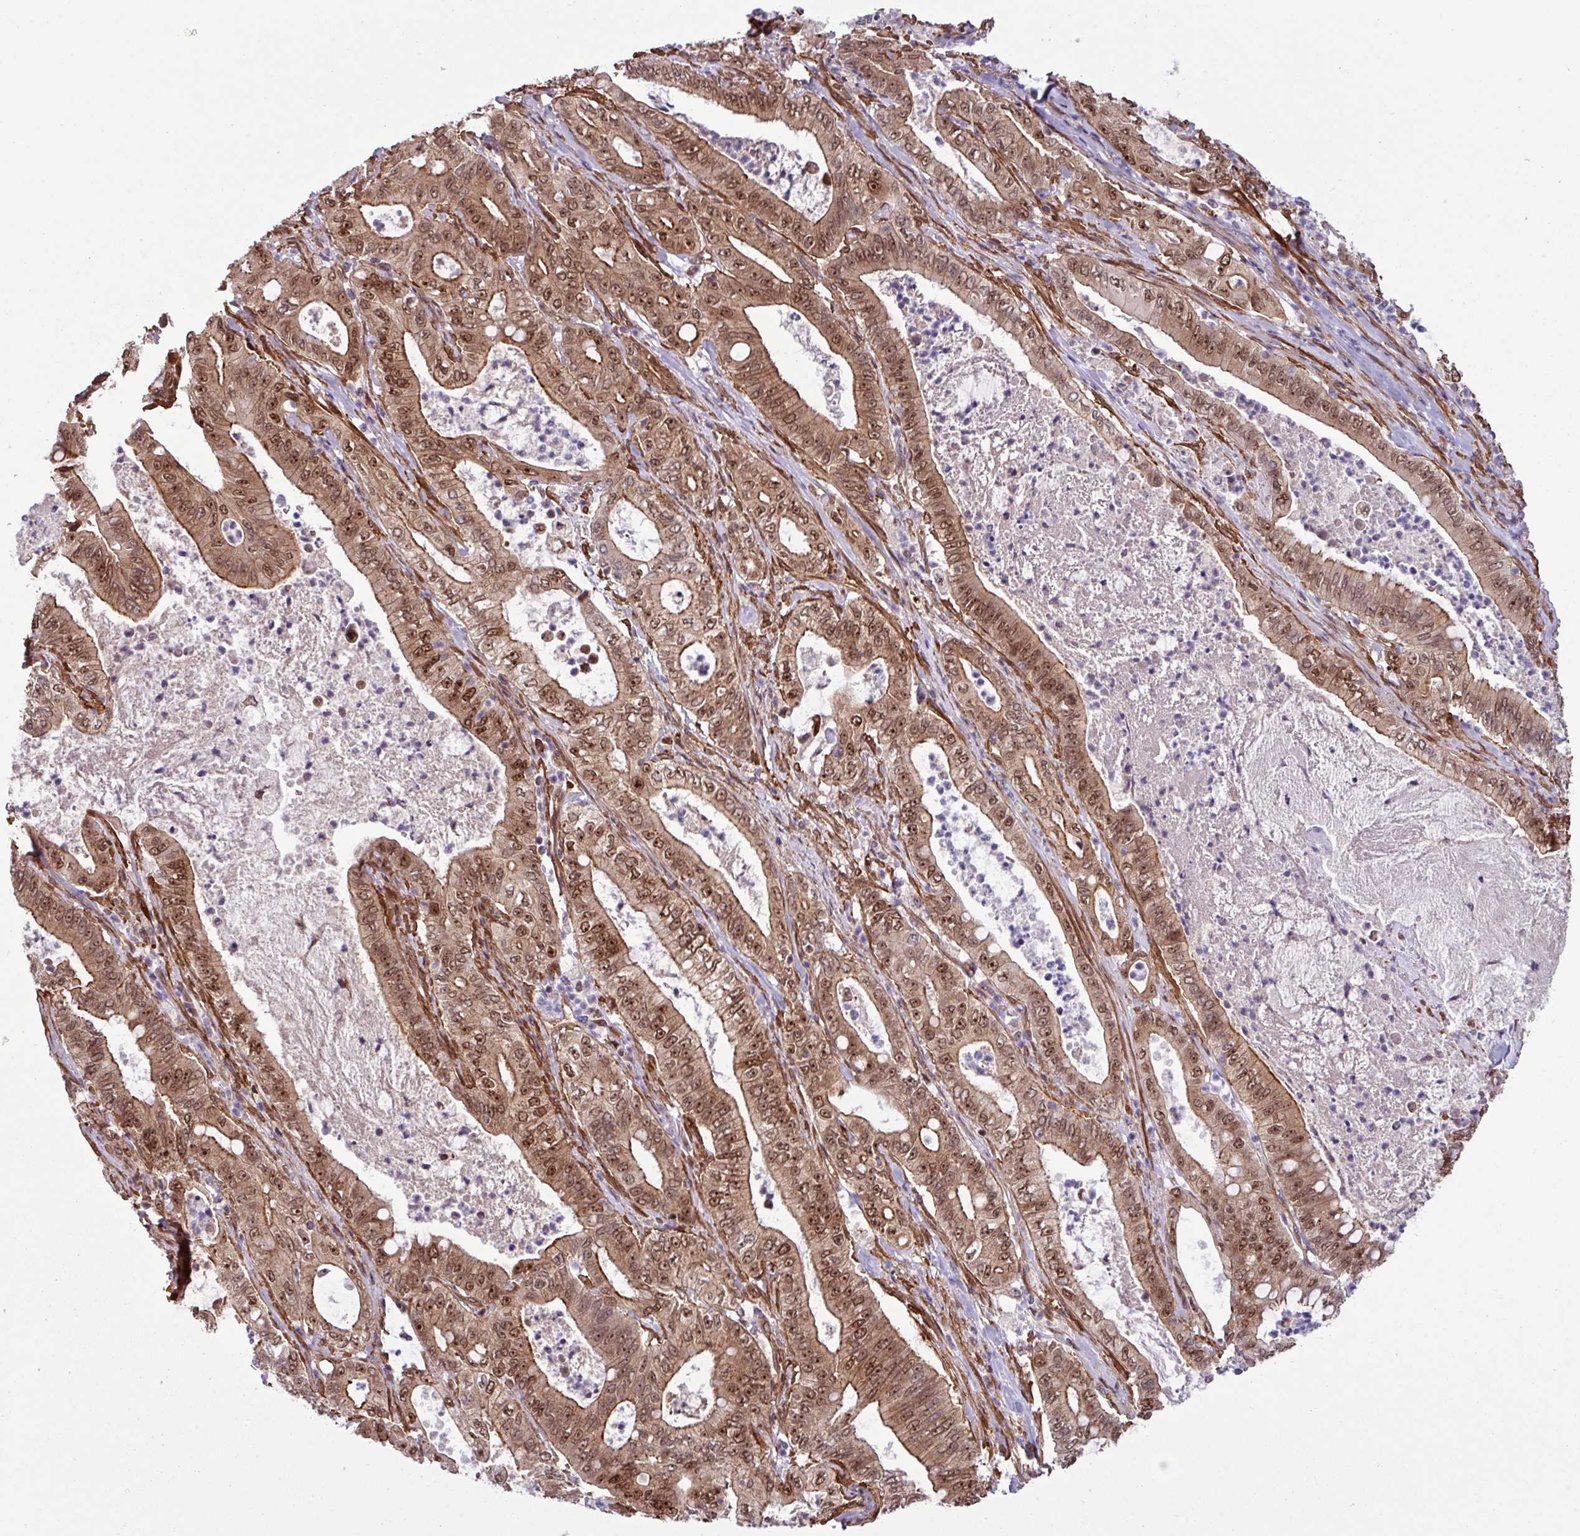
{"staining": {"intensity": "moderate", "quantity": ">75%", "location": "cytoplasmic/membranous,nuclear"}, "tissue": "pancreatic cancer", "cell_type": "Tumor cells", "image_type": "cancer", "snomed": [{"axis": "morphology", "description": "Adenocarcinoma, NOS"}, {"axis": "topography", "description": "Pancreas"}], "caption": "Pancreatic adenocarcinoma tissue shows moderate cytoplasmic/membranous and nuclear staining in about >75% of tumor cells, visualized by immunohistochemistry.", "gene": "C7orf50", "patient": {"sex": "male", "age": 71}}